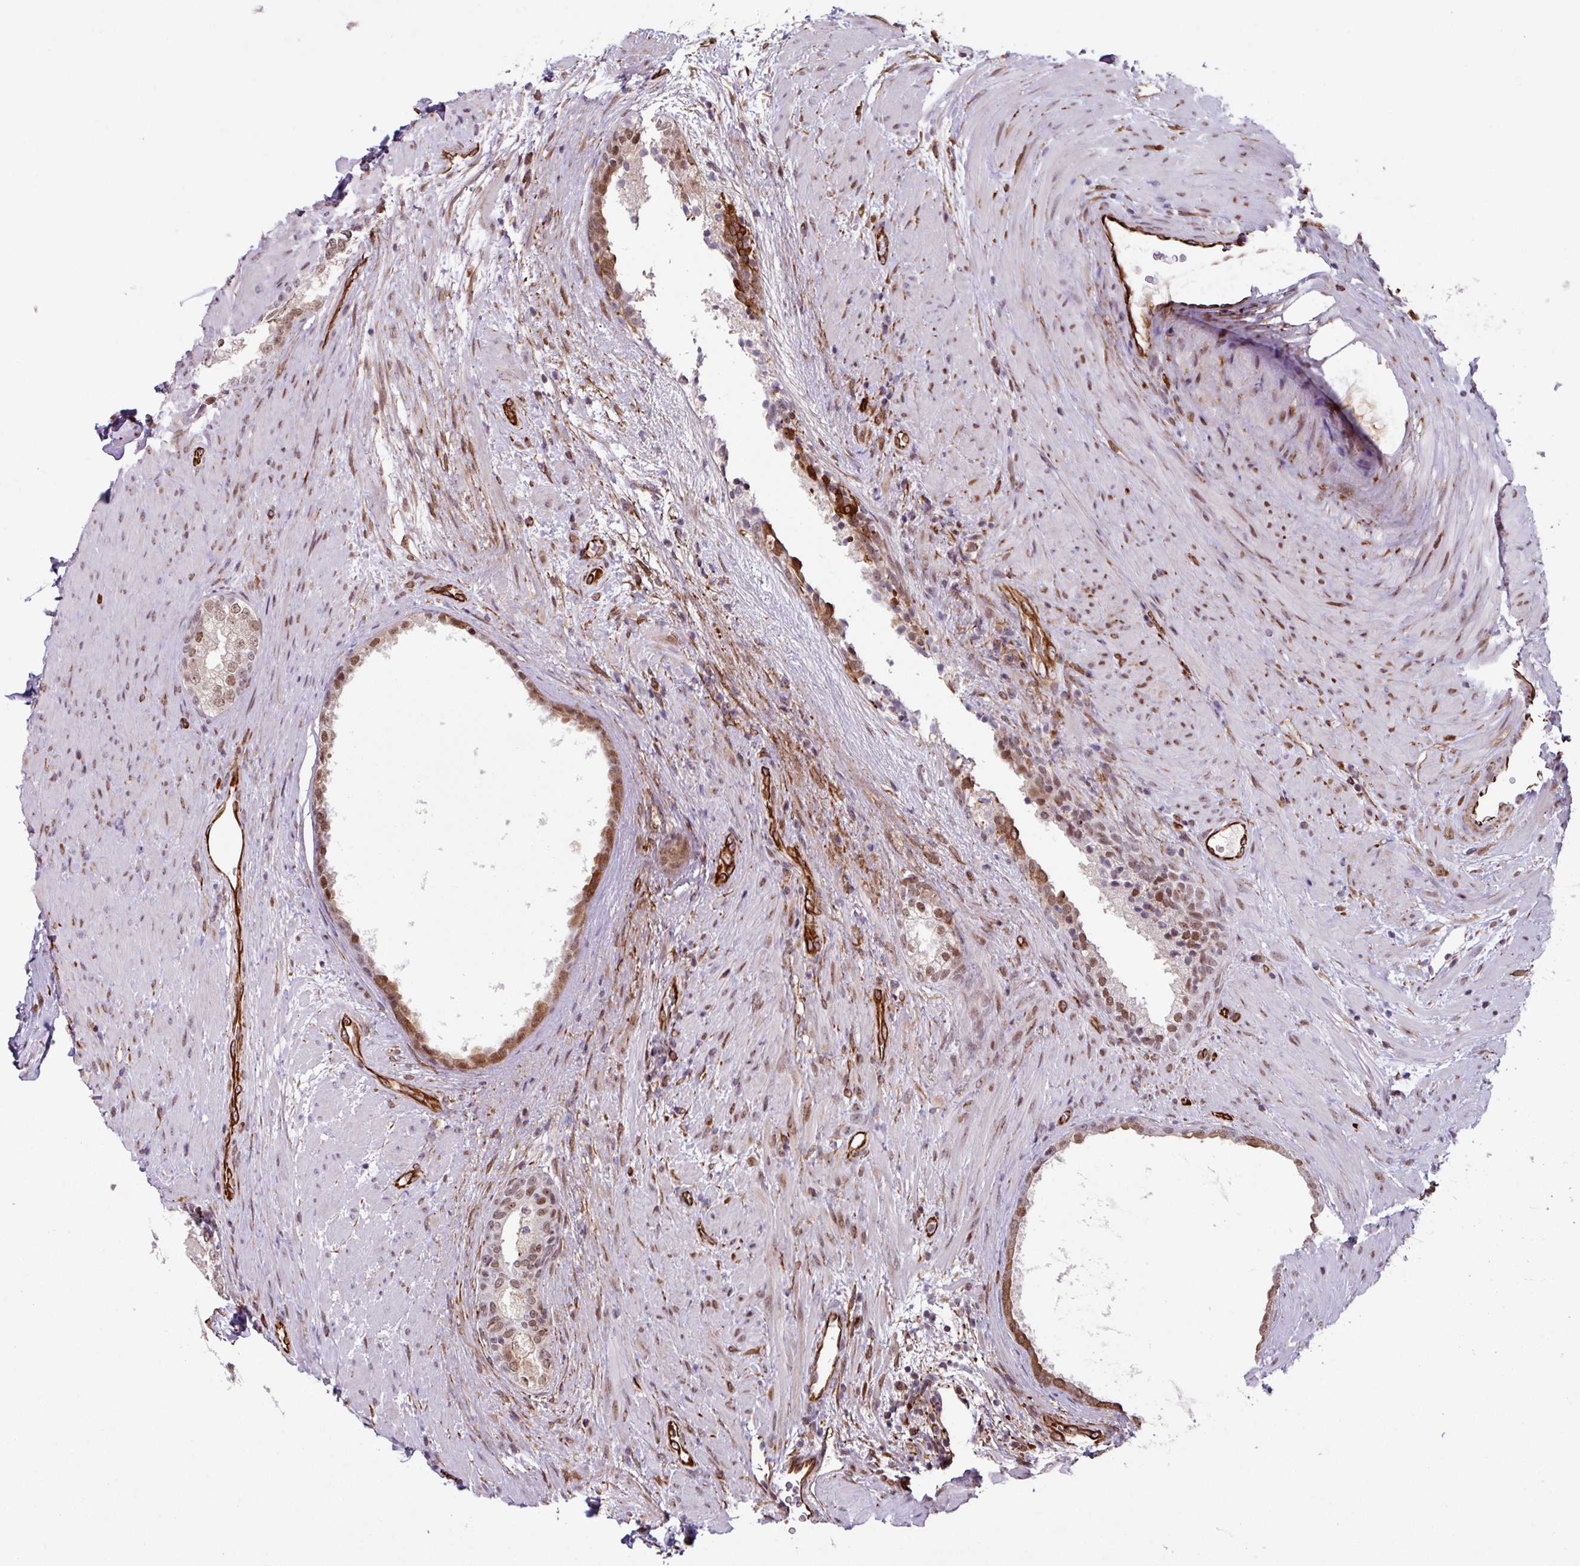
{"staining": {"intensity": "moderate", "quantity": ">75%", "location": "cytoplasmic/membranous,nuclear"}, "tissue": "prostate", "cell_type": "Glandular cells", "image_type": "normal", "snomed": [{"axis": "morphology", "description": "Normal tissue, NOS"}, {"axis": "topography", "description": "Prostate"}], "caption": "Immunohistochemical staining of benign human prostate reveals moderate cytoplasmic/membranous,nuclear protein positivity in approximately >75% of glandular cells.", "gene": "CHD3", "patient": {"sex": "male", "age": 76}}